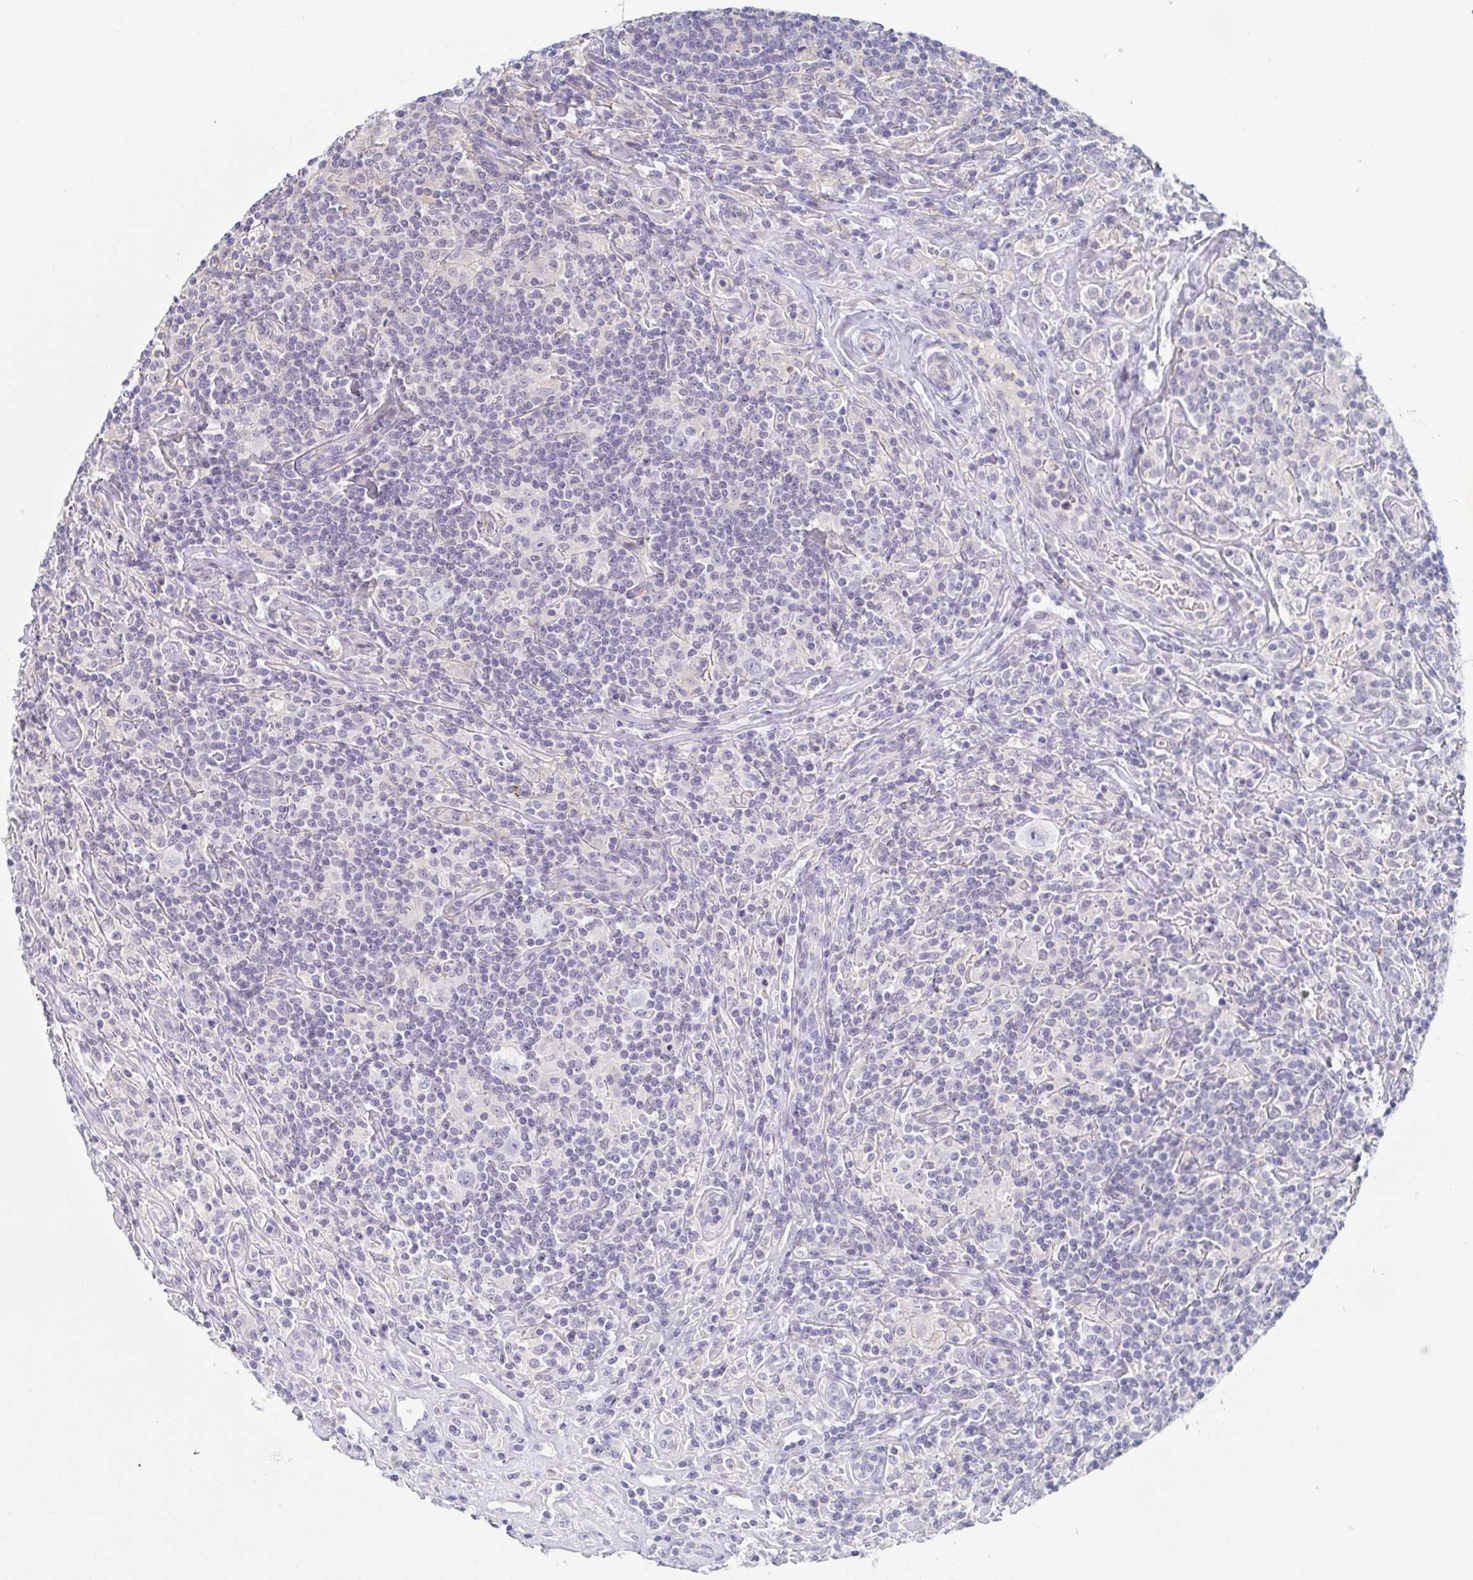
{"staining": {"intensity": "negative", "quantity": "none", "location": "none"}, "tissue": "lymphoma", "cell_type": "Tumor cells", "image_type": "cancer", "snomed": [{"axis": "morphology", "description": "Hodgkin's disease, NOS"}, {"axis": "morphology", "description": "Hodgkin's lymphoma, nodular sclerosis"}, {"axis": "topography", "description": "Lymph node"}], "caption": "High magnification brightfield microscopy of Hodgkin's disease stained with DAB (brown) and counterstained with hematoxylin (blue): tumor cells show no significant staining.", "gene": "RHOV", "patient": {"sex": "female", "age": 10}}